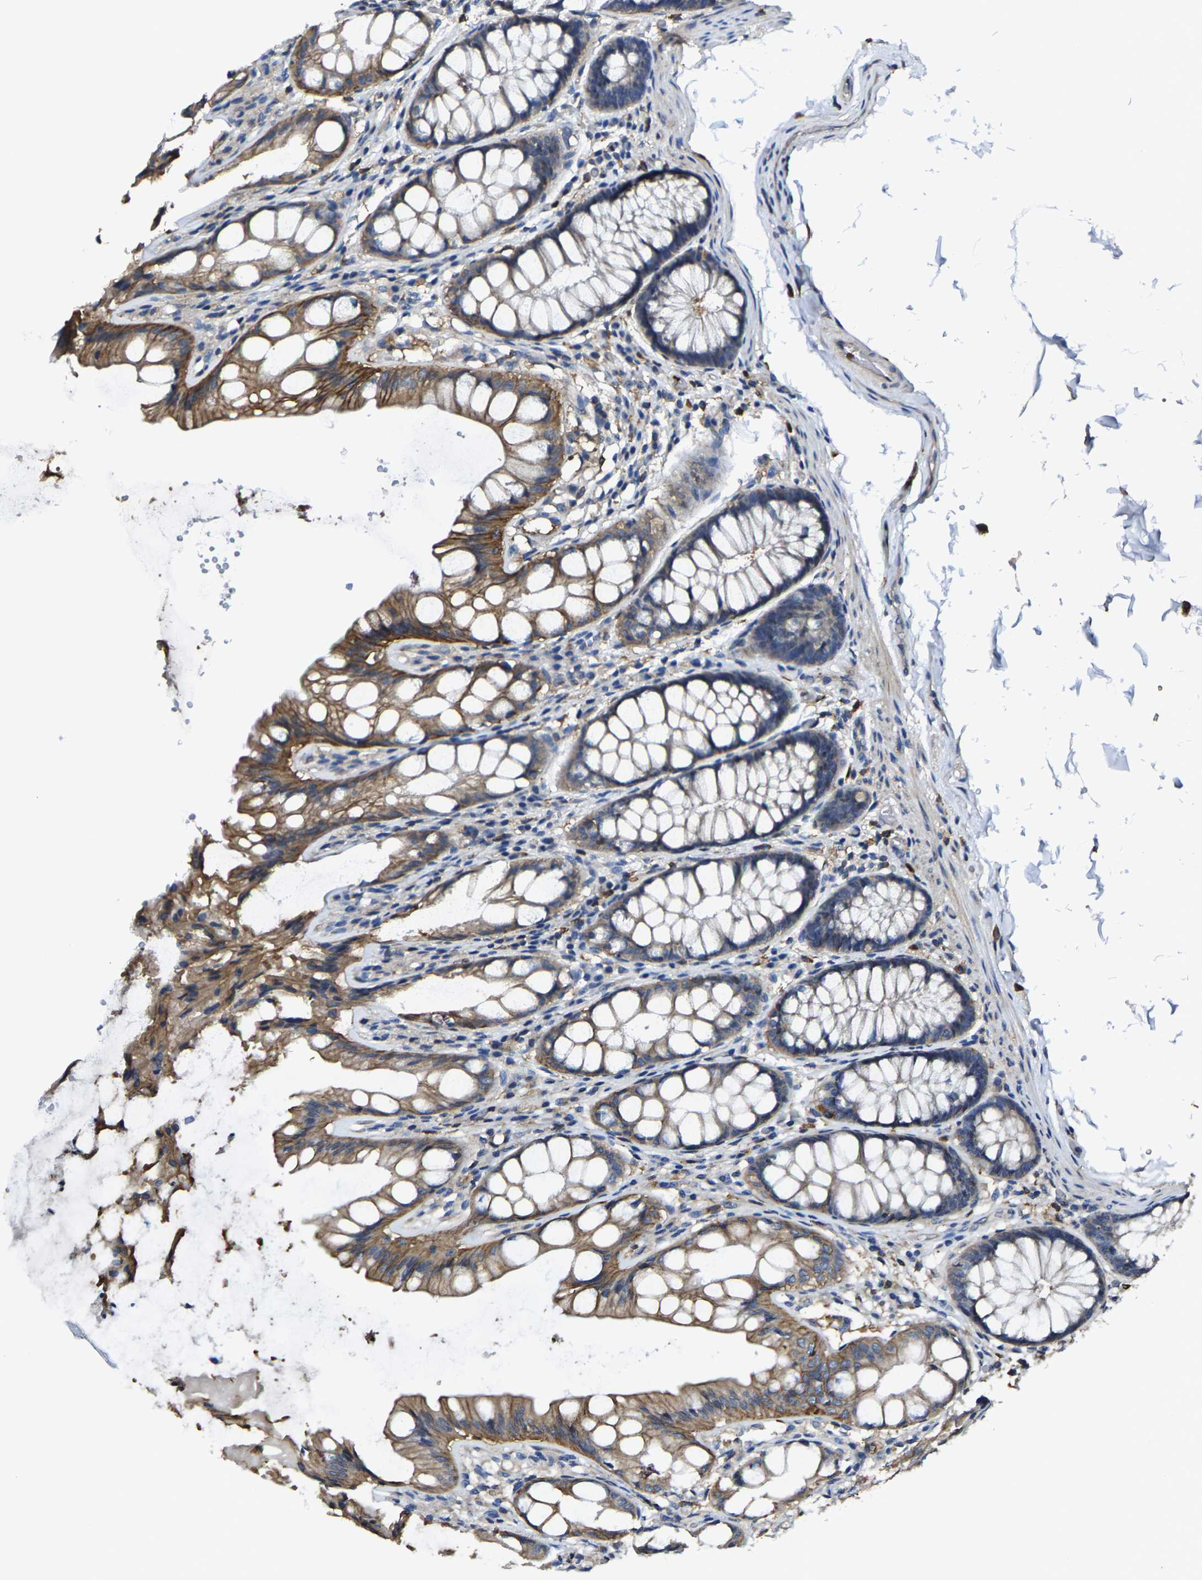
{"staining": {"intensity": "negative", "quantity": "none", "location": "none"}, "tissue": "colon", "cell_type": "Endothelial cells", "image_type": "normal", "snomed": [{"axis": "morphology", "description": "Normal tissue, NOS"}, {"axis": "topography", "description": "Colon"}], "caption": "High magnification brightfield microscopy of normal colon stained with DAB (3,3'-diaminobenzidine) (brown) and counterstained with hematoxylin (blue): endothelial cells show no significant positivity. (Brightfield microscopy of DAB immunohistochemistry (IHC) at high magnification).", "gene": "TRAF6", "patient": {"sex": "male", "age": 47}}